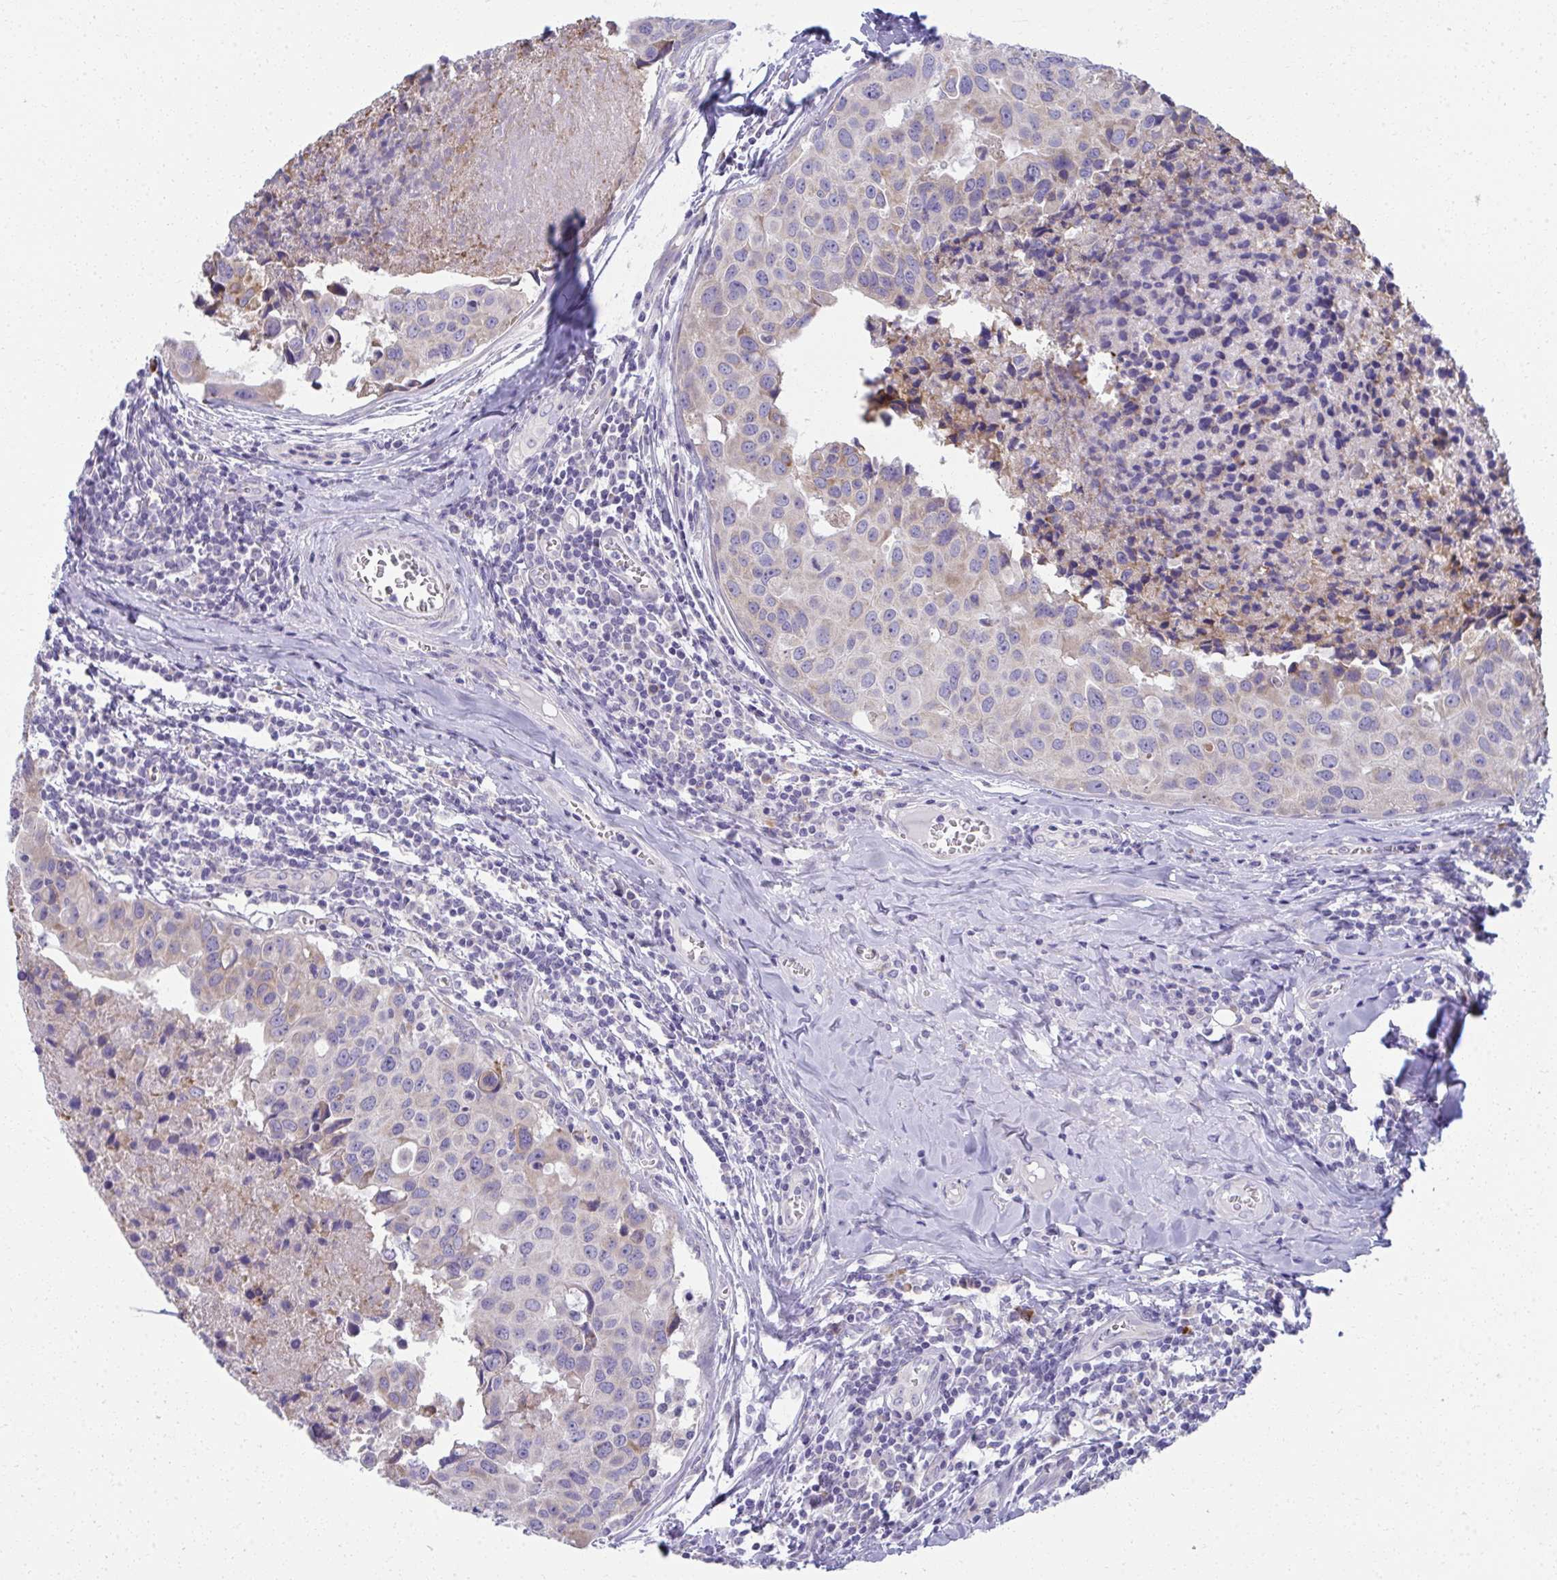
{"staining": {"intensity": "weak", "quantity": "<25%", "location": "cytoplasmic/membranous"}, "tissue": "breast cancer", "cell_type": "Tumor cells", "image_type": "cancer", "snomed": [{"axis": "morphology", "description": "Duct carcinoma"}, {"axis": "topography", "description": "Breast"}], "caption": "Immunohistochemical staining of human breast cancer demonstrates no significant positivity in tumor cells.", "gene": "FASLG", "patient": {"sex": "female", "age": 24}}